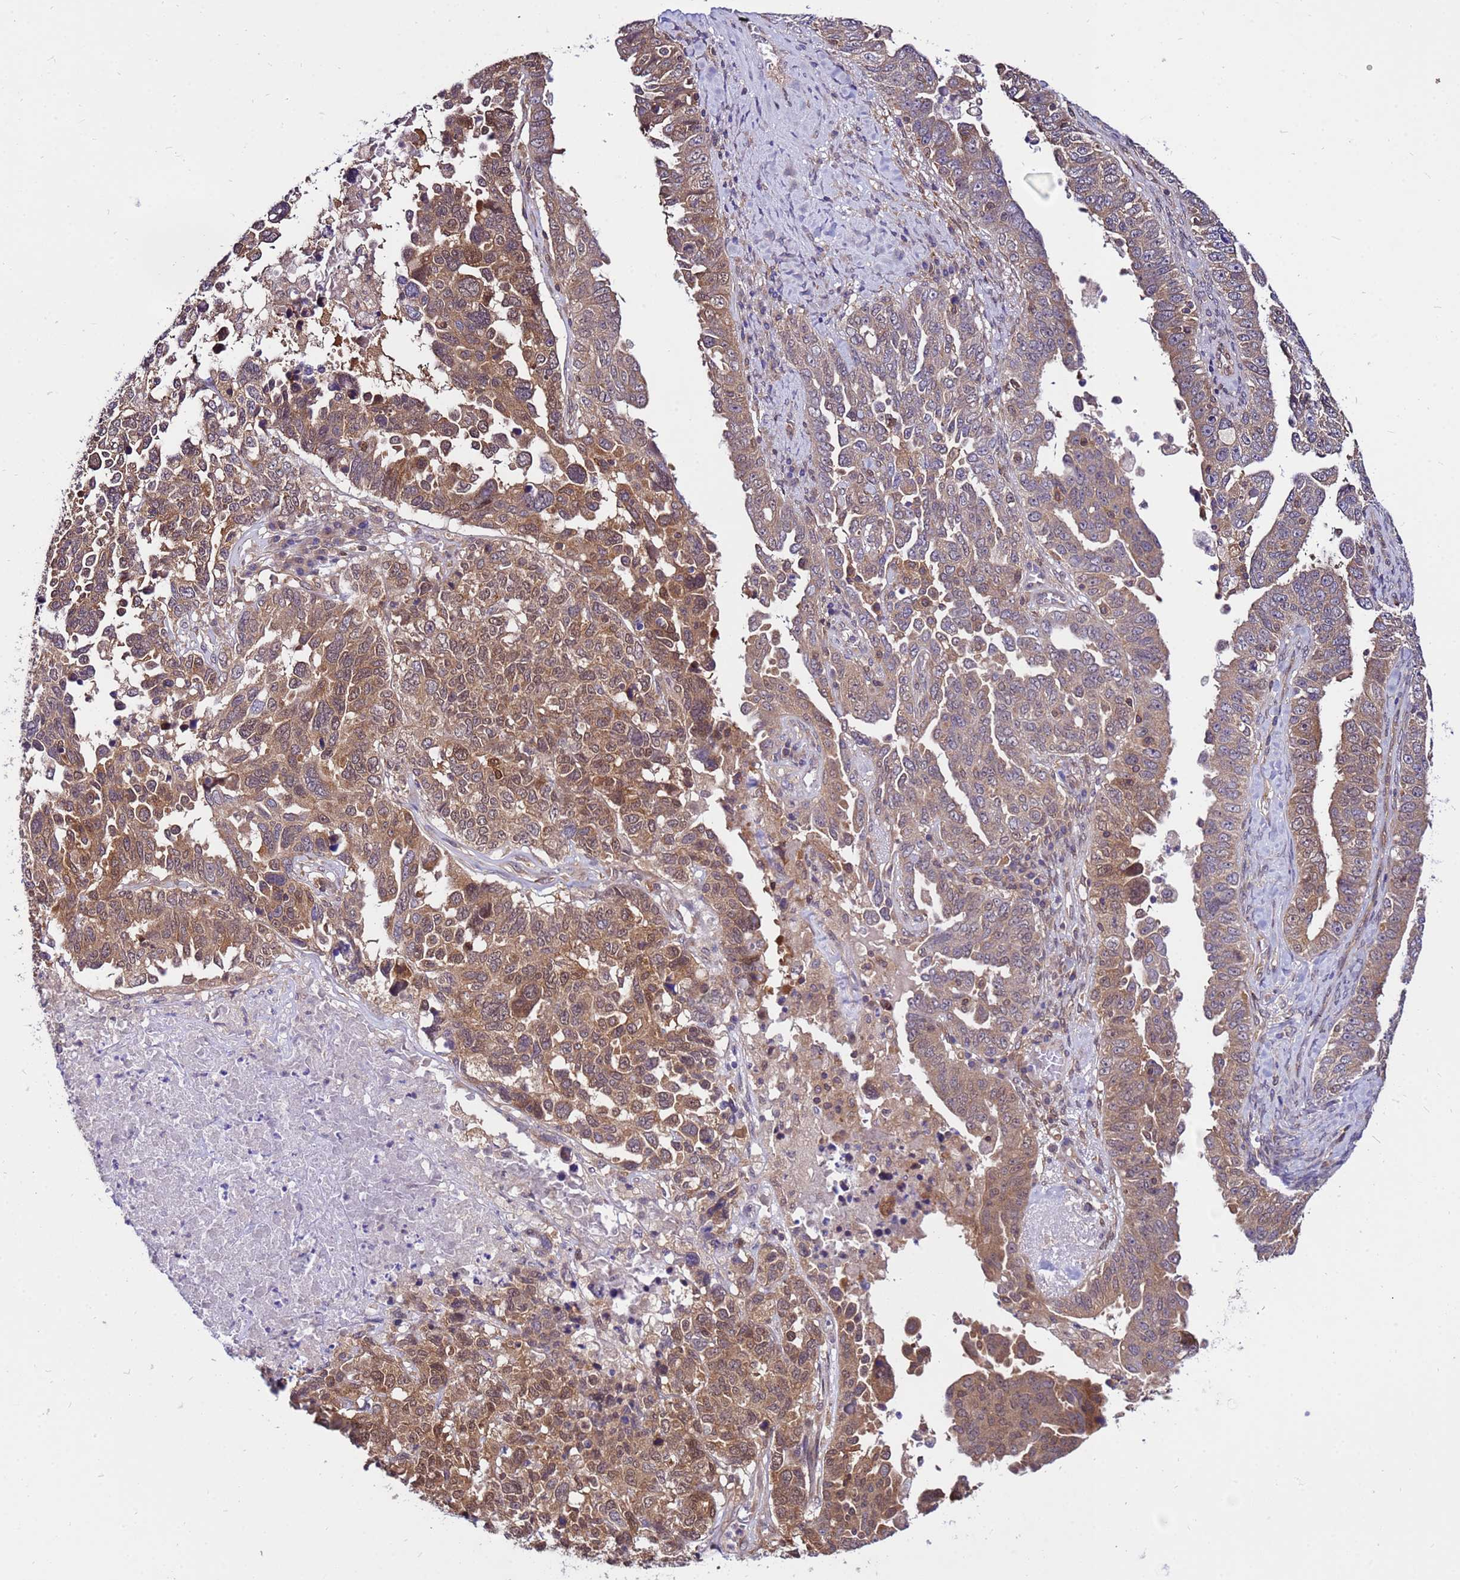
{"staining": {"intensity": "moderate", "quantity": ">75%", "location": "cytoplasmic/membranous,nuclear"}, "tissue": "ovarian cancer", "cell_type": "Tumor cells", "image_type": "cancer", "snomed": [{"axis": "morphology", "description": "Carcinoma, endometroid"}, {"axis": "topography", "description": "Ovary"}], "caption": "IHC photomicrograph of neoplastic tissue: ovarian cancer (endometroid carcinoma) stained using IHC displays medium levels of moderate protein expression localized specifically in the cytoplasmic/membranous and nuclear of tumor cells, appearing as a cytoplasmic/membranous and nuclear brown color.", "gene": "GET3", "patient": {"sex": "female", "age": 62}}